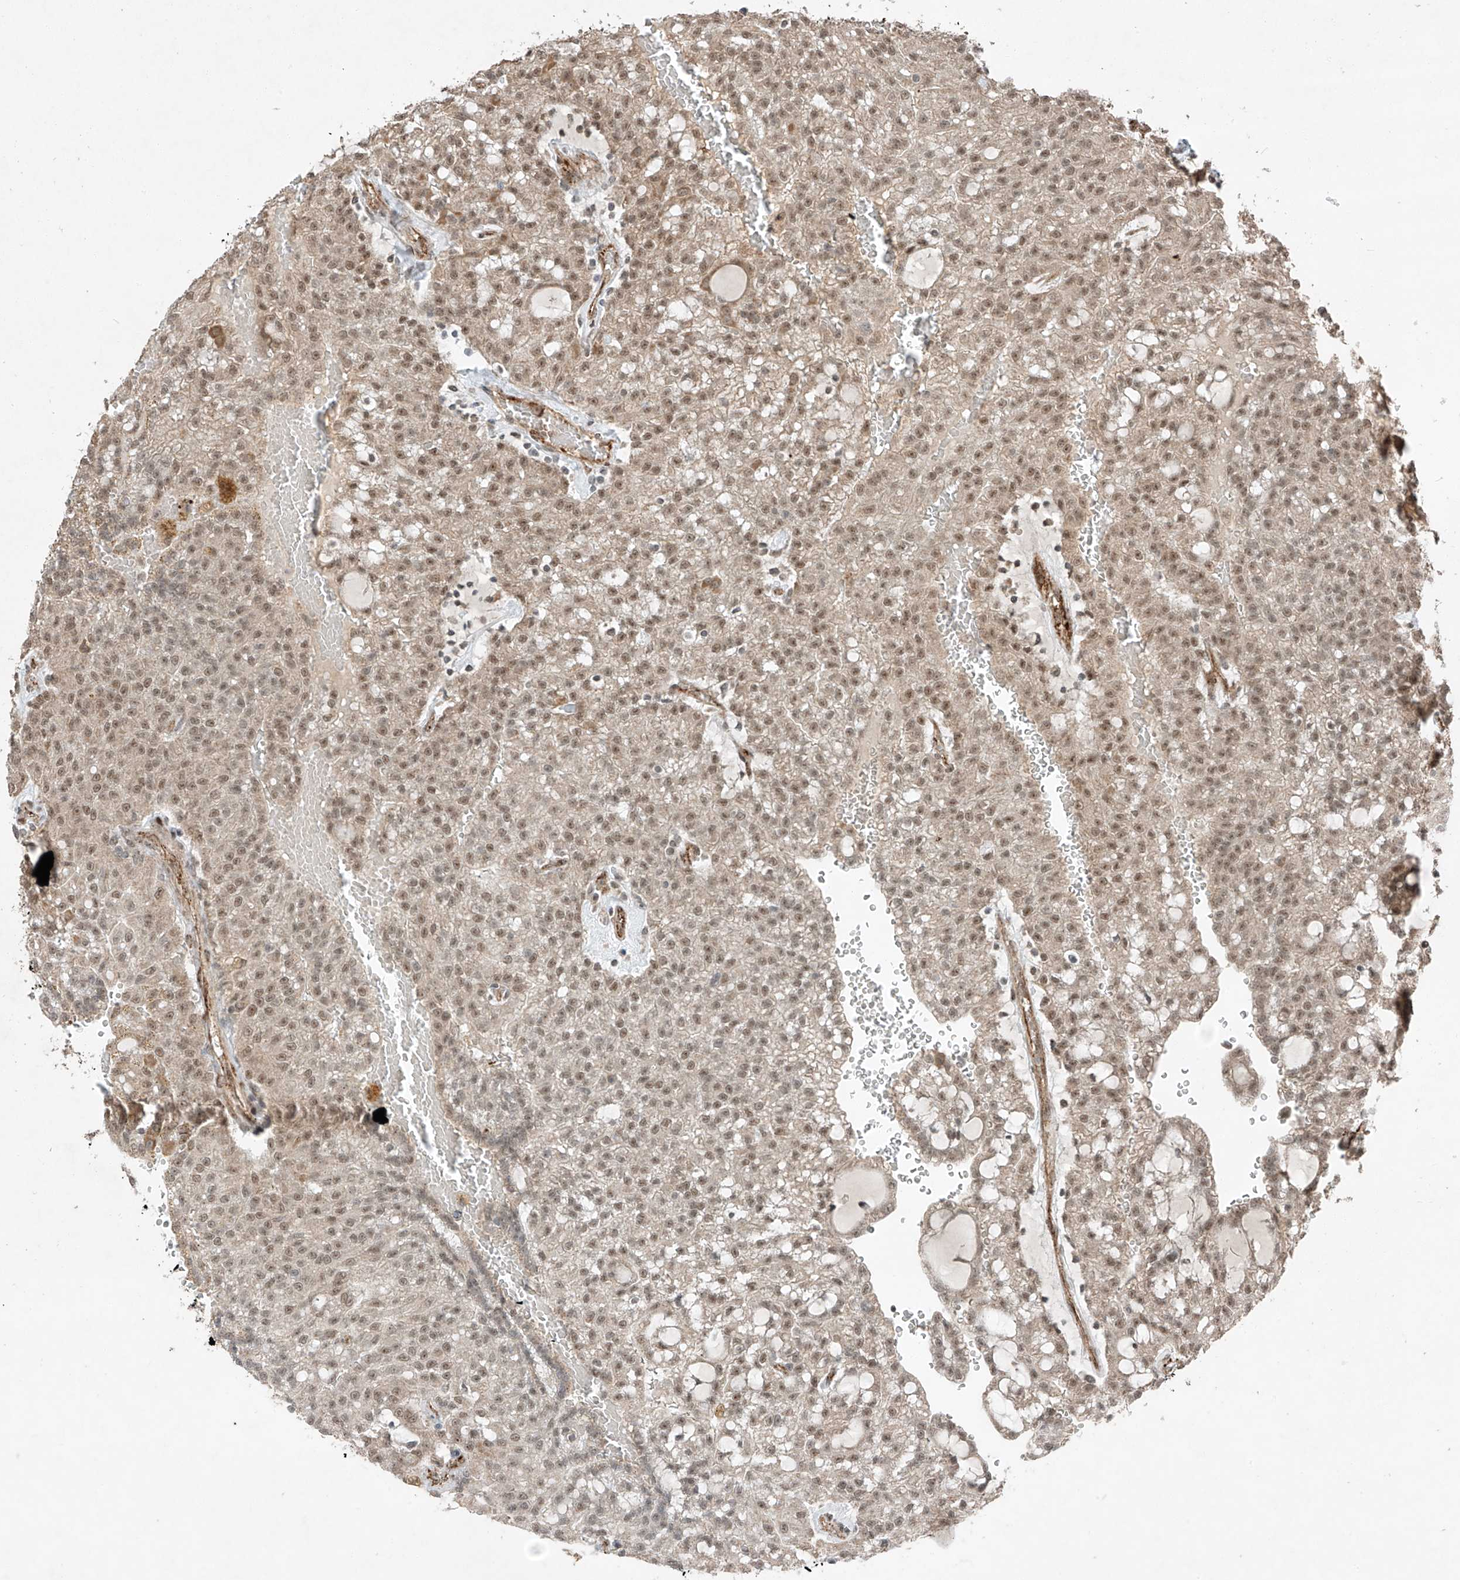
{"staining": {"intensity": "moderate", "quantity": ">75%", "location": "nuclear"}, "tissue": "renal cancer", "cell_type": "Tumor cells", "image_type": "cancer", "snomed": [{"axis": "morphology", "description": "Adenocarcinoma, NOS"}, {"axis": "topography", "description": "Kidney"}], "caption": "Renal adenocarcinoma stained for a protein (brown) reveals moderate nuclear positive staining in about >75% of tumor cells.", "gene": "ZNF620", "patient": {"sex": "male", "age": 63}}